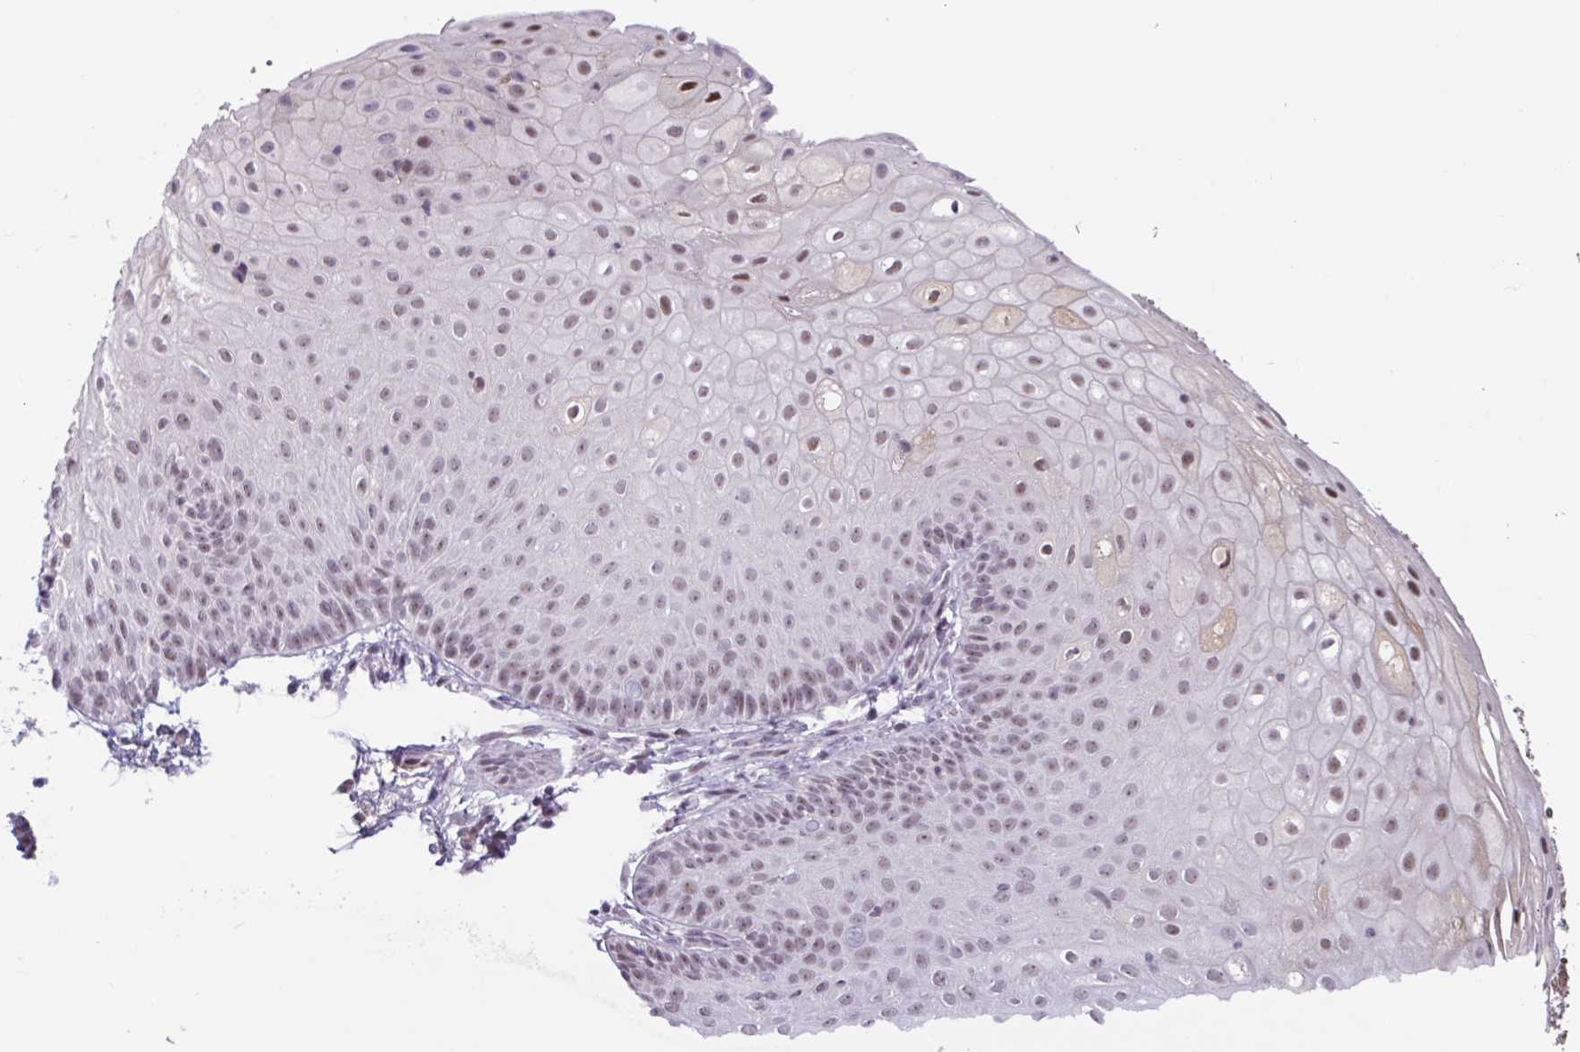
{"staining": {"intensity": "weak", "quantity": "25%-75%", "location": "nuclear"}, "tissue": "skin", "cell_type": "Epidermal cells", "image_type": "normal", "snomed": [{"axis": "morphology", "description": "Normal tissue, NOS"}, {"axis": "topography", "description": "Anal"}], "caption": "This photomicrograph demonstrates normal skin stained with IHC to label a protein in brown. The nuclear of epidermal cells show weak positivity for the protein. Nuclei are counter-stained blue.", "gene": "ZNF575", "patient": {"sex": "male", "age": 80}}